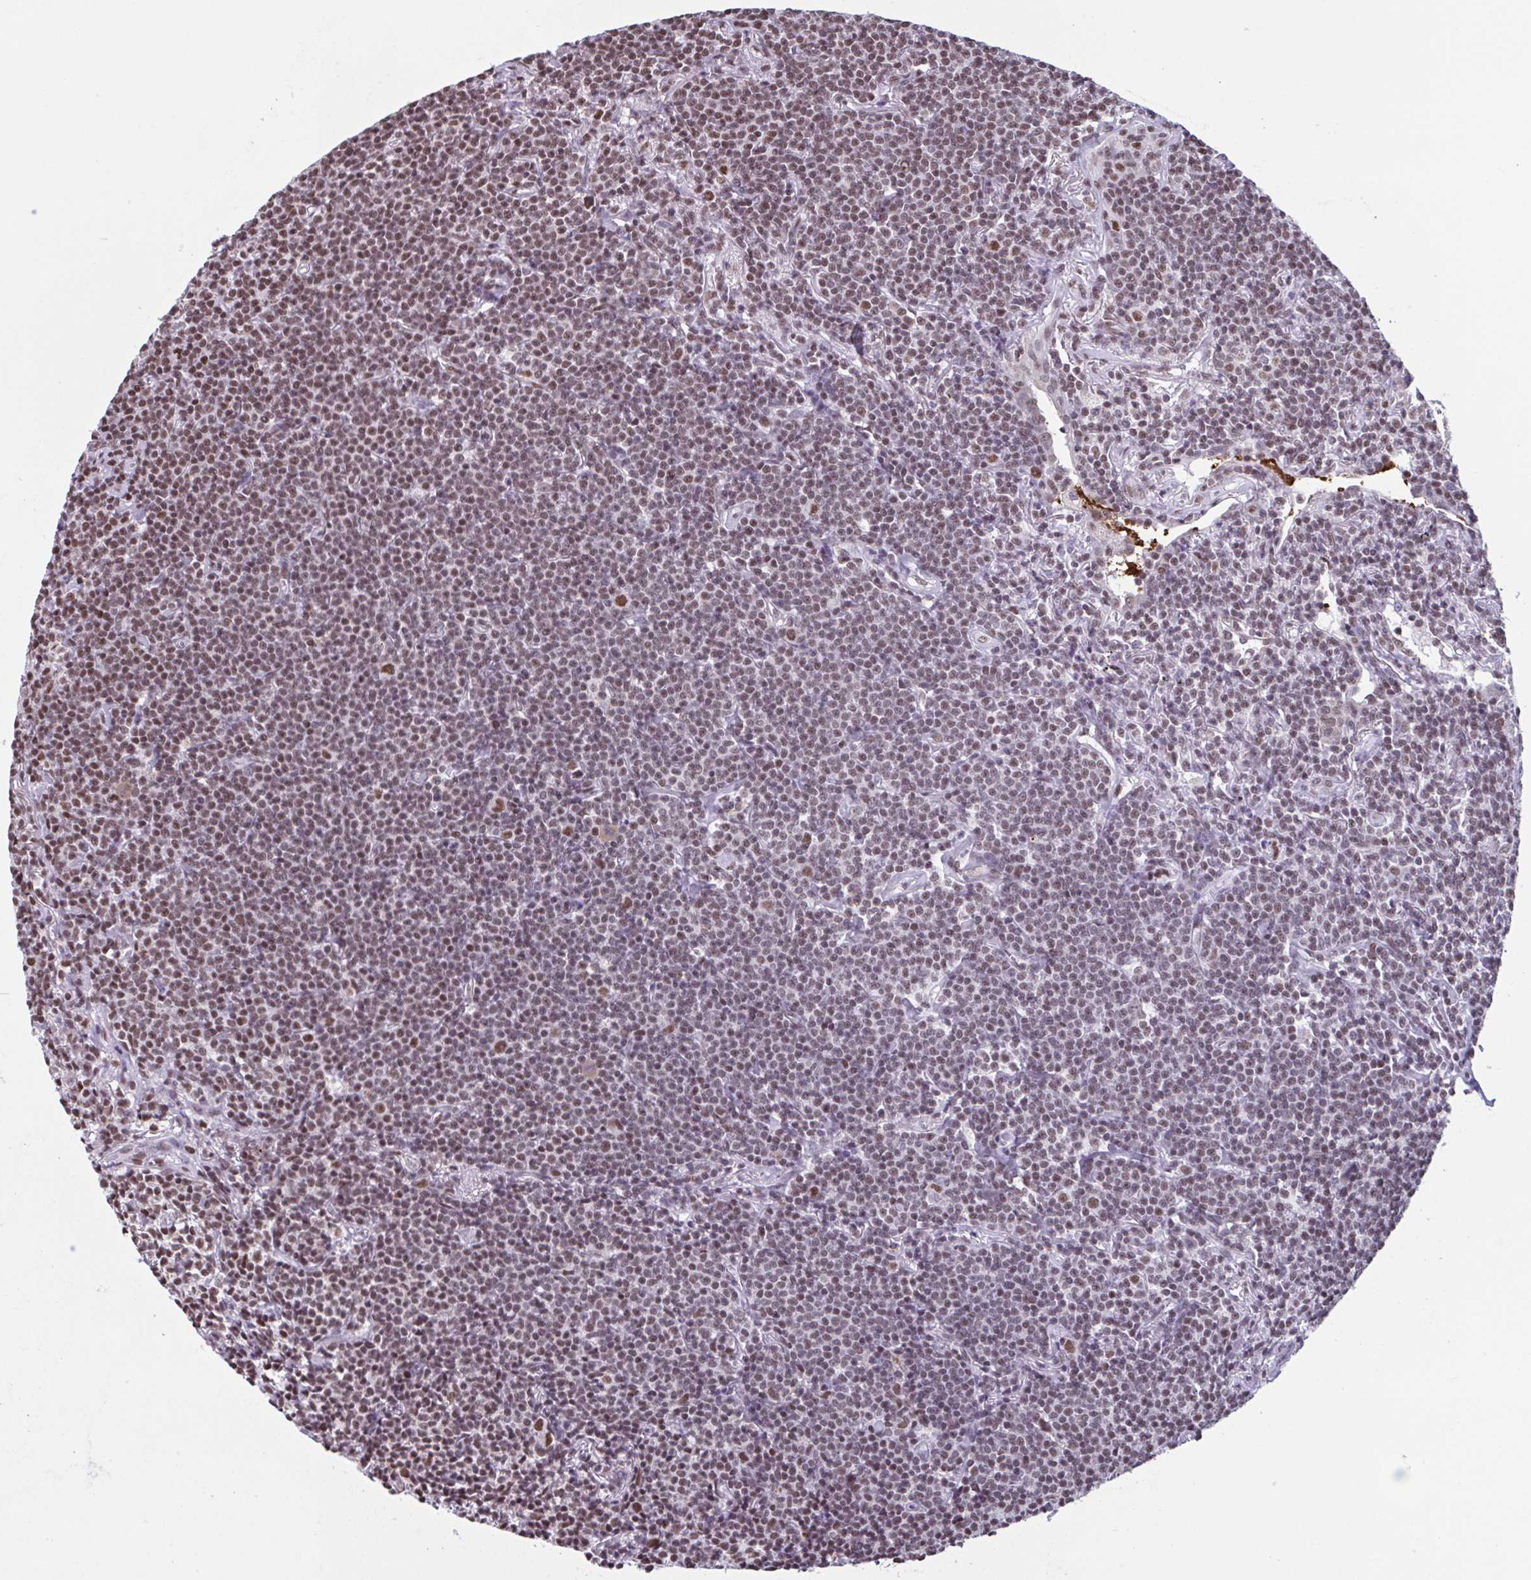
{"staining": {"intensity": "moderate", "quantity": "25%-75%", "location": "nuclear"}, "tissue": "lymphoma", "cell_type": "Tumor cells", "image_type": "cancer", "snomed": [{"axis": "morphology", "description": "Malignant lymphoma, non-Hodgkin's type, Low grade"}, {"axis": "topography", "description": "Lung"}], "caption": "A brown stain shows moderate nuclear staining of a protein in lymphoma tumor cells. The protein of interest is stained brown, and the nuclei are stained in blue (DAB IHC with brightfield microscopy, high magnification).", "gene": "TIMM21", "patient": {"sex": "female", "age": 71}}